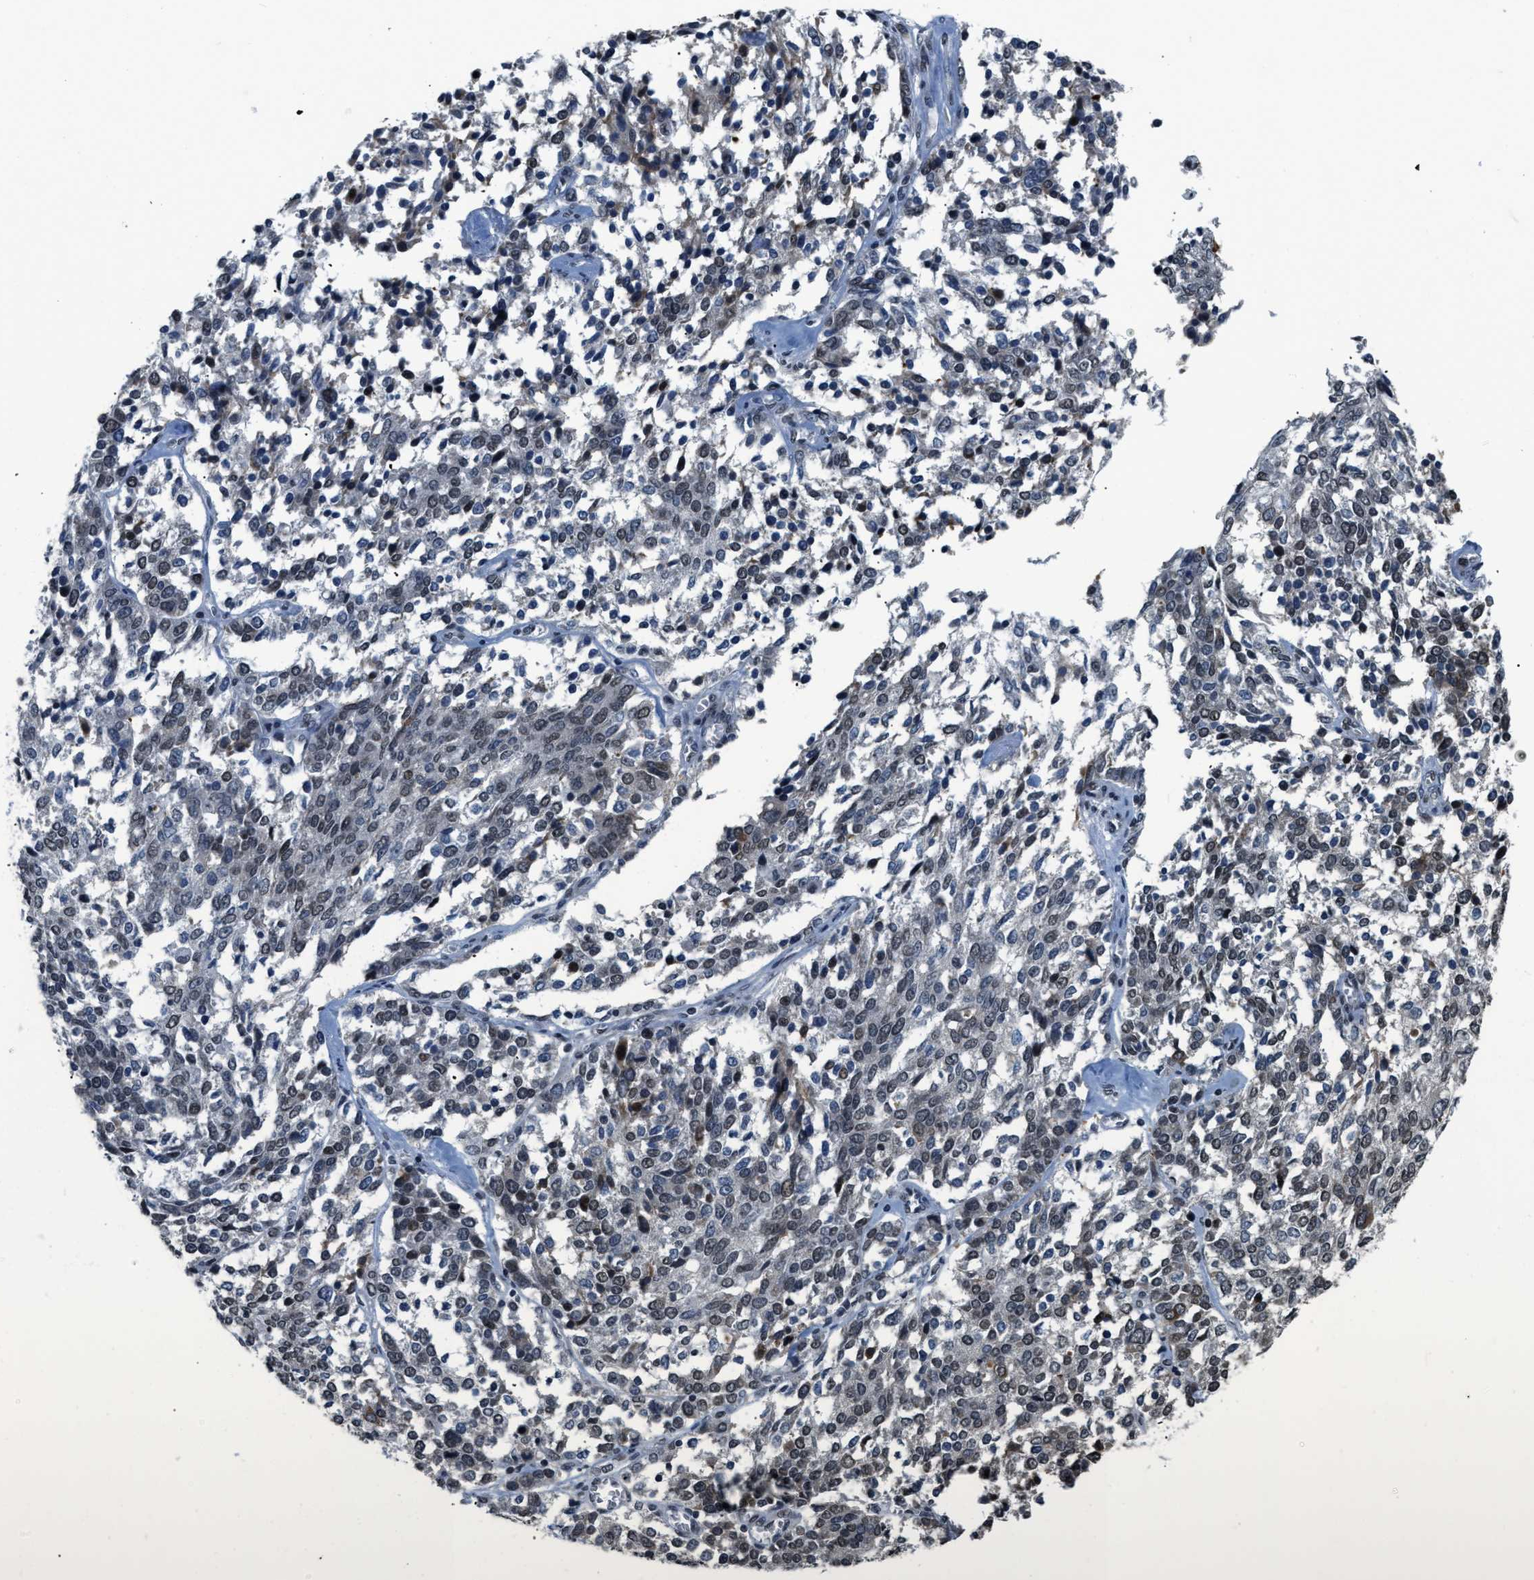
{"staining": {"intensity": "weak", "quantity": "<25%", "location": "nuclear"}, "tissue": "ovarian cancer", "cell_type": "Tumor cells", "image_type": "cancer", "snomed": [{"axis": "morphology", "description": "Cystadenocarcinoma, serous, NOS"}, {"axis": "topography", "description": "Ovary"}], "caption": "This histopathology image is of ovarian serous cystadenocarcinoma stained with immunohistochemistry (IHC) to label a protein in brown with the nuclei are counter-stained blue. There is no expression in tumor cells.", "gene": "RAF1", "patient": {"sex": "female", "age": 44}}